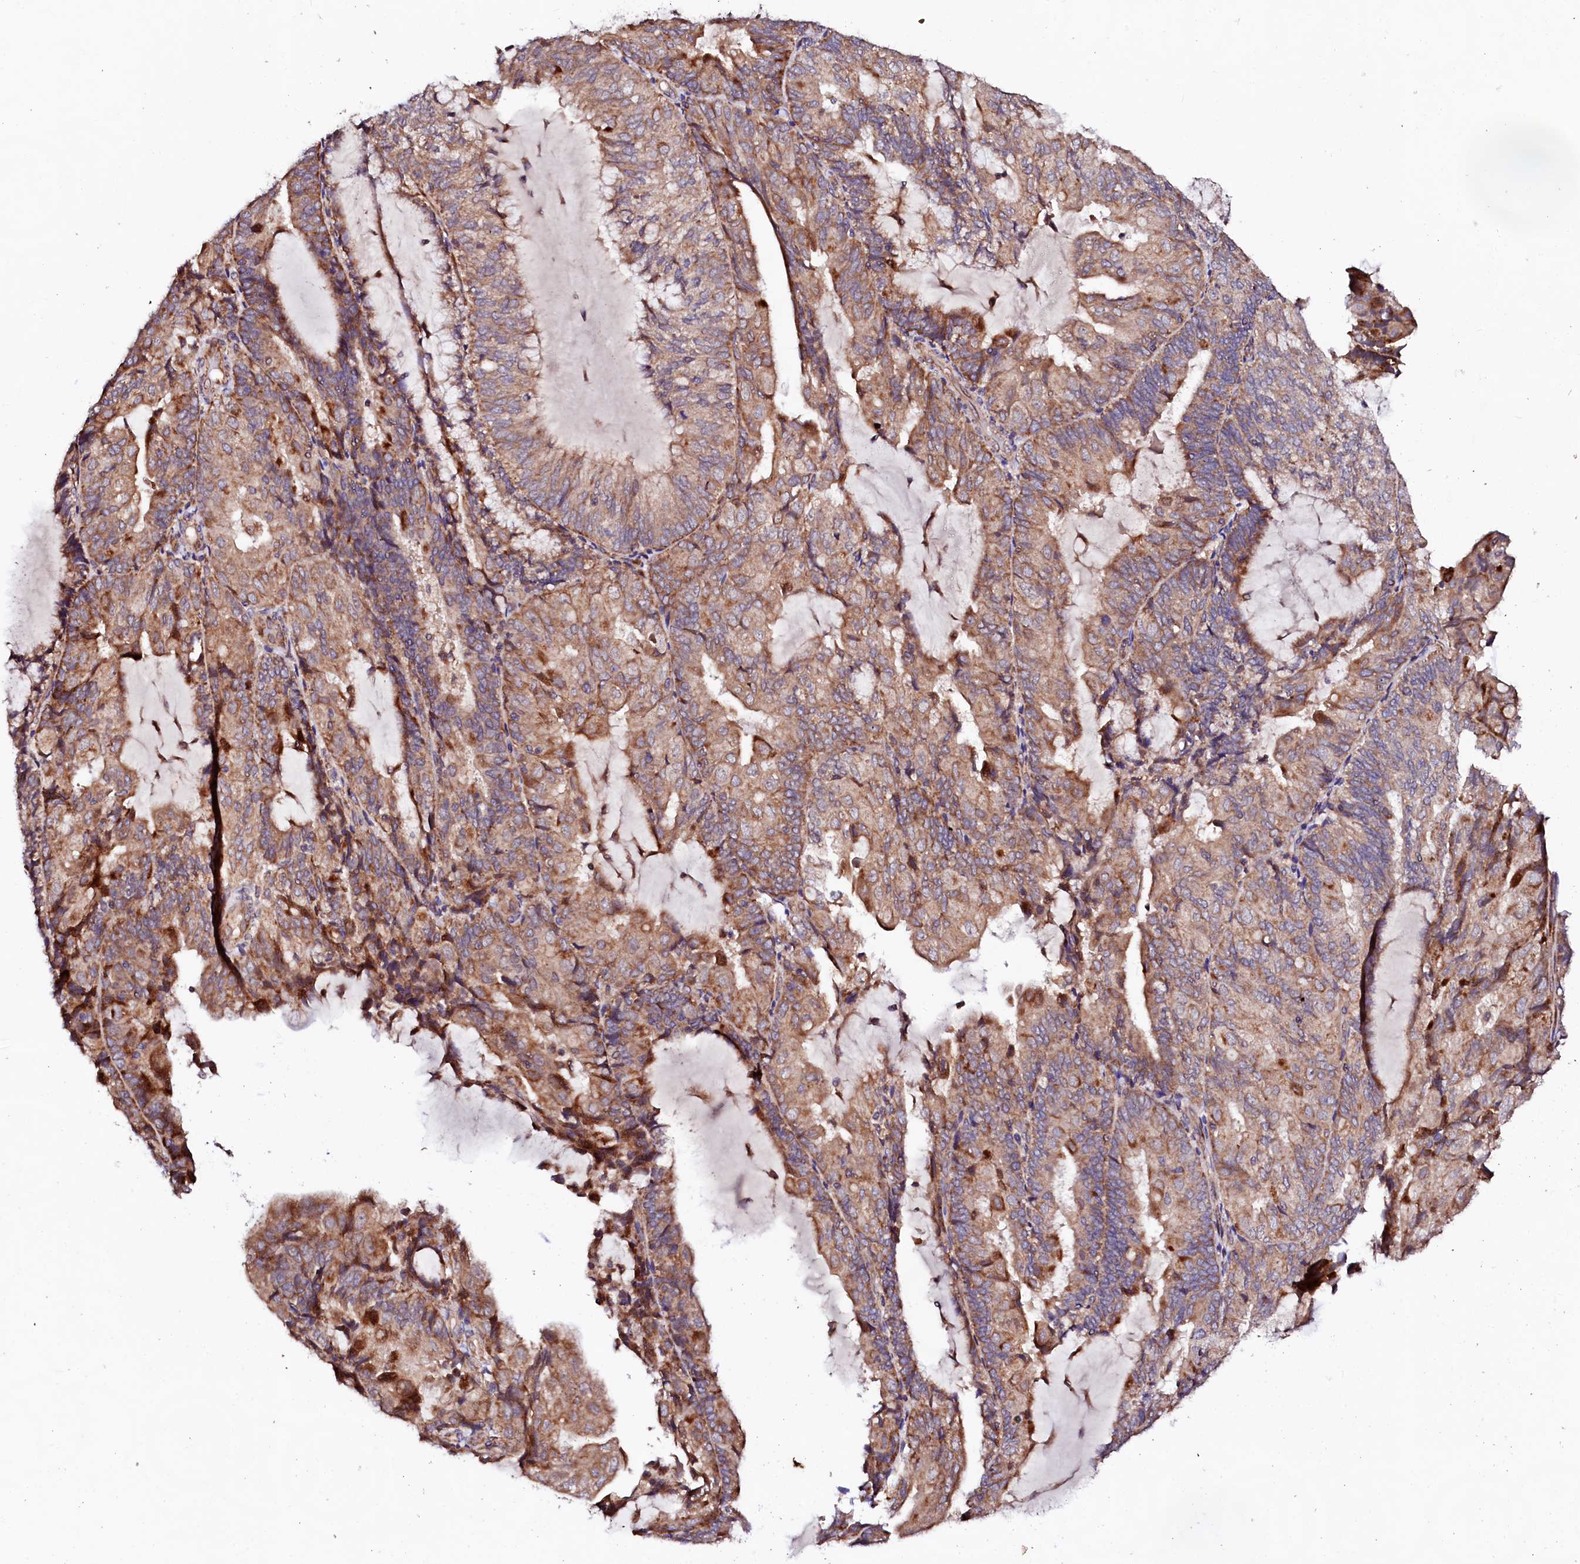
{"staining": {"intensity": "moderate", "quantity": ">75%", "location": "cytoplasmic/membranous"}, "tissue": "endometrial cancer", "cell_type": "Tumor cells", "image_type": "cancer", "snomed": [{"axis": "morphology", "description": "Adenocarcinoma, NOS"}, {"axis": "topography", "description": "Endometrium"}], "caption": "Moderate cytoplasmic/membranous expression for a protein is present in approximately >75% of tumor cells of endometrial adenocarcinoma using IHC.", "gene": "UBE3C", "patient": {"sex": "female", "age": 81}}